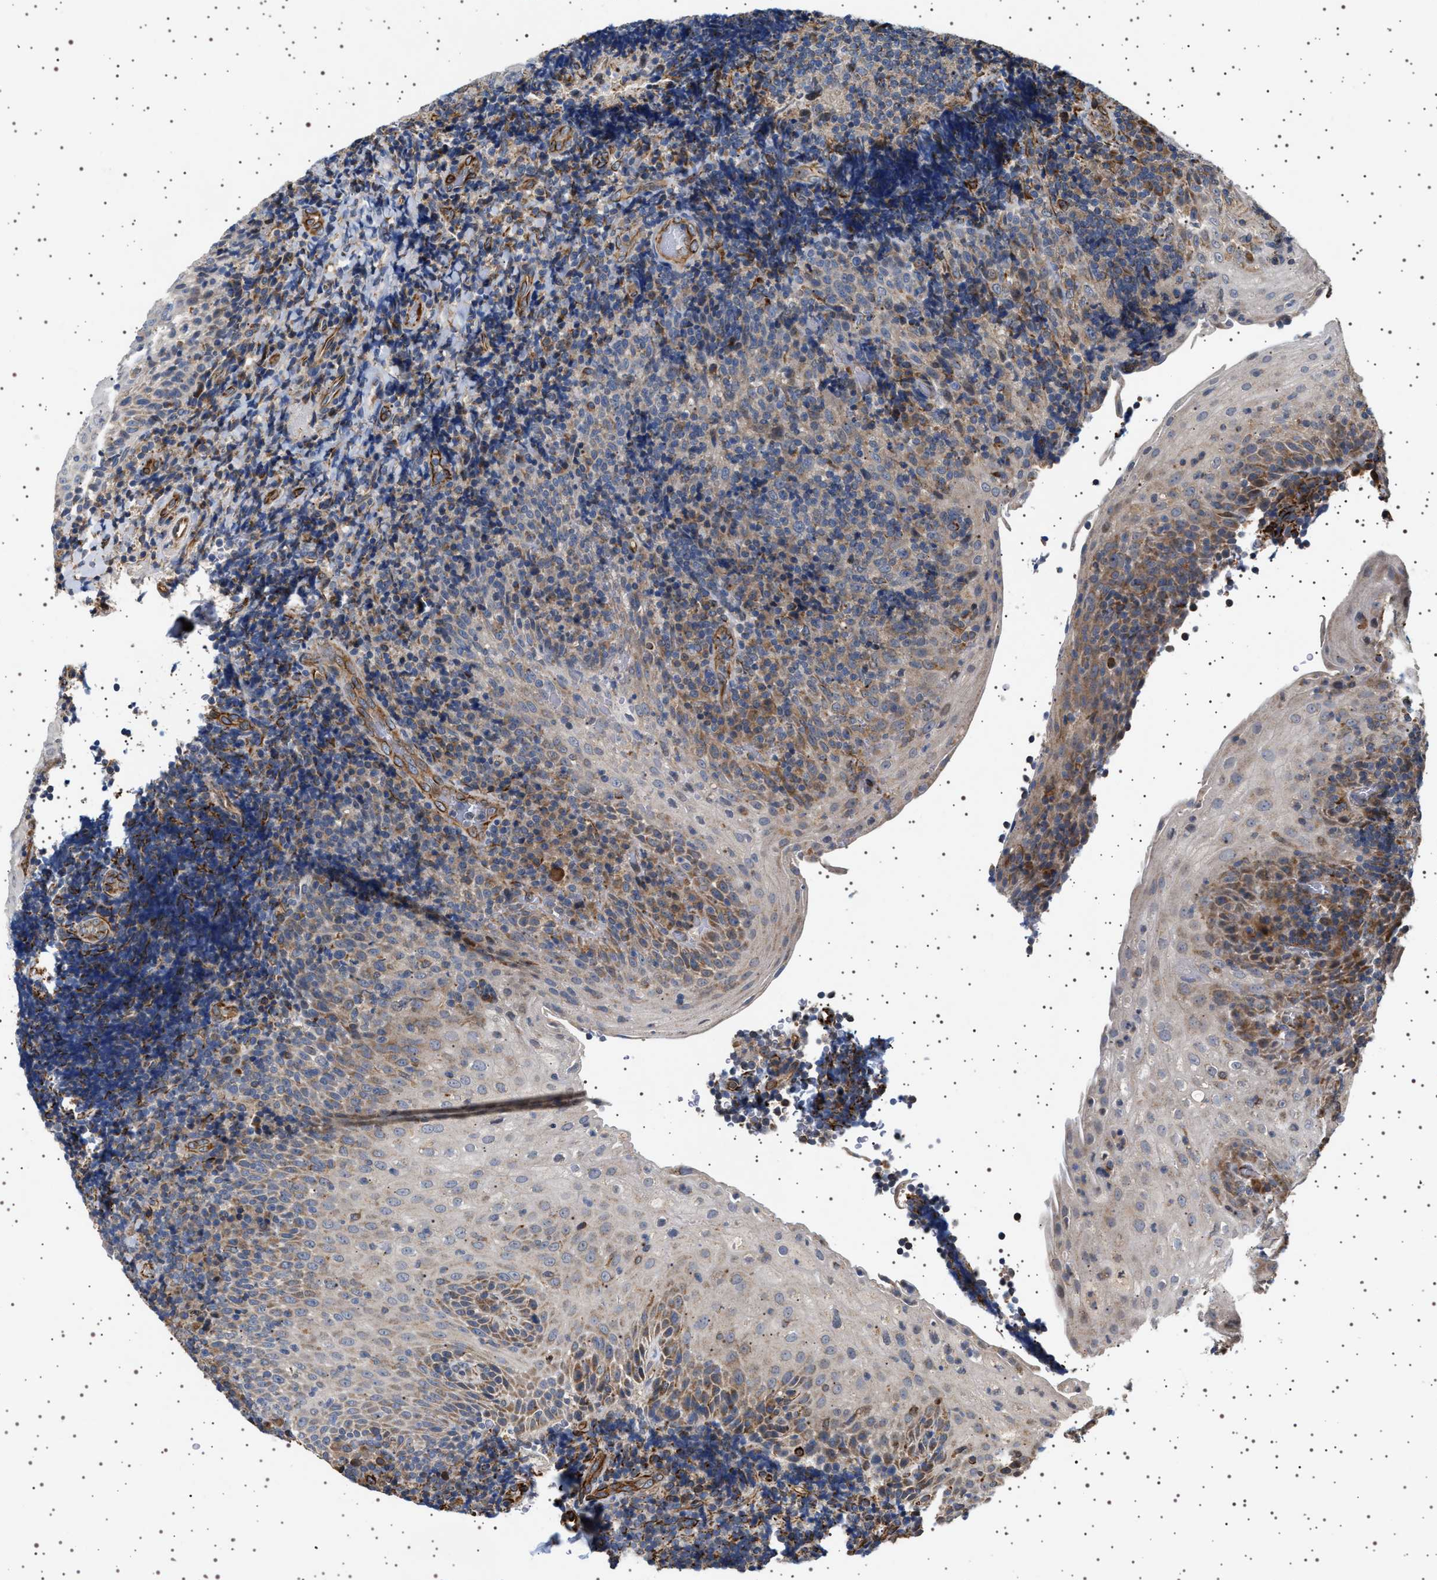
{"staining": {"intensity": "moderate", "quantity": "<25%", "location": "cytoplasmic/membranous"}, "tissue": "tonsil", "cell_type": "Germinal center cells", "image_type": "normal", "snomed": [{"axis": "morphology", "description": "Normal tissue, NOS"}, {"axis": "topography", "description": "Tonsil"}], "caption": "Protein expression analysis of benign human tonsil reveals moderate cytoplasmic/membranous positivity in about <25% of germinal center cells. (Brightfield microscopy of DAB IHC at high magnification).", "gene": "TRUB2", "patient": {"sex": "male", "age": 37}}